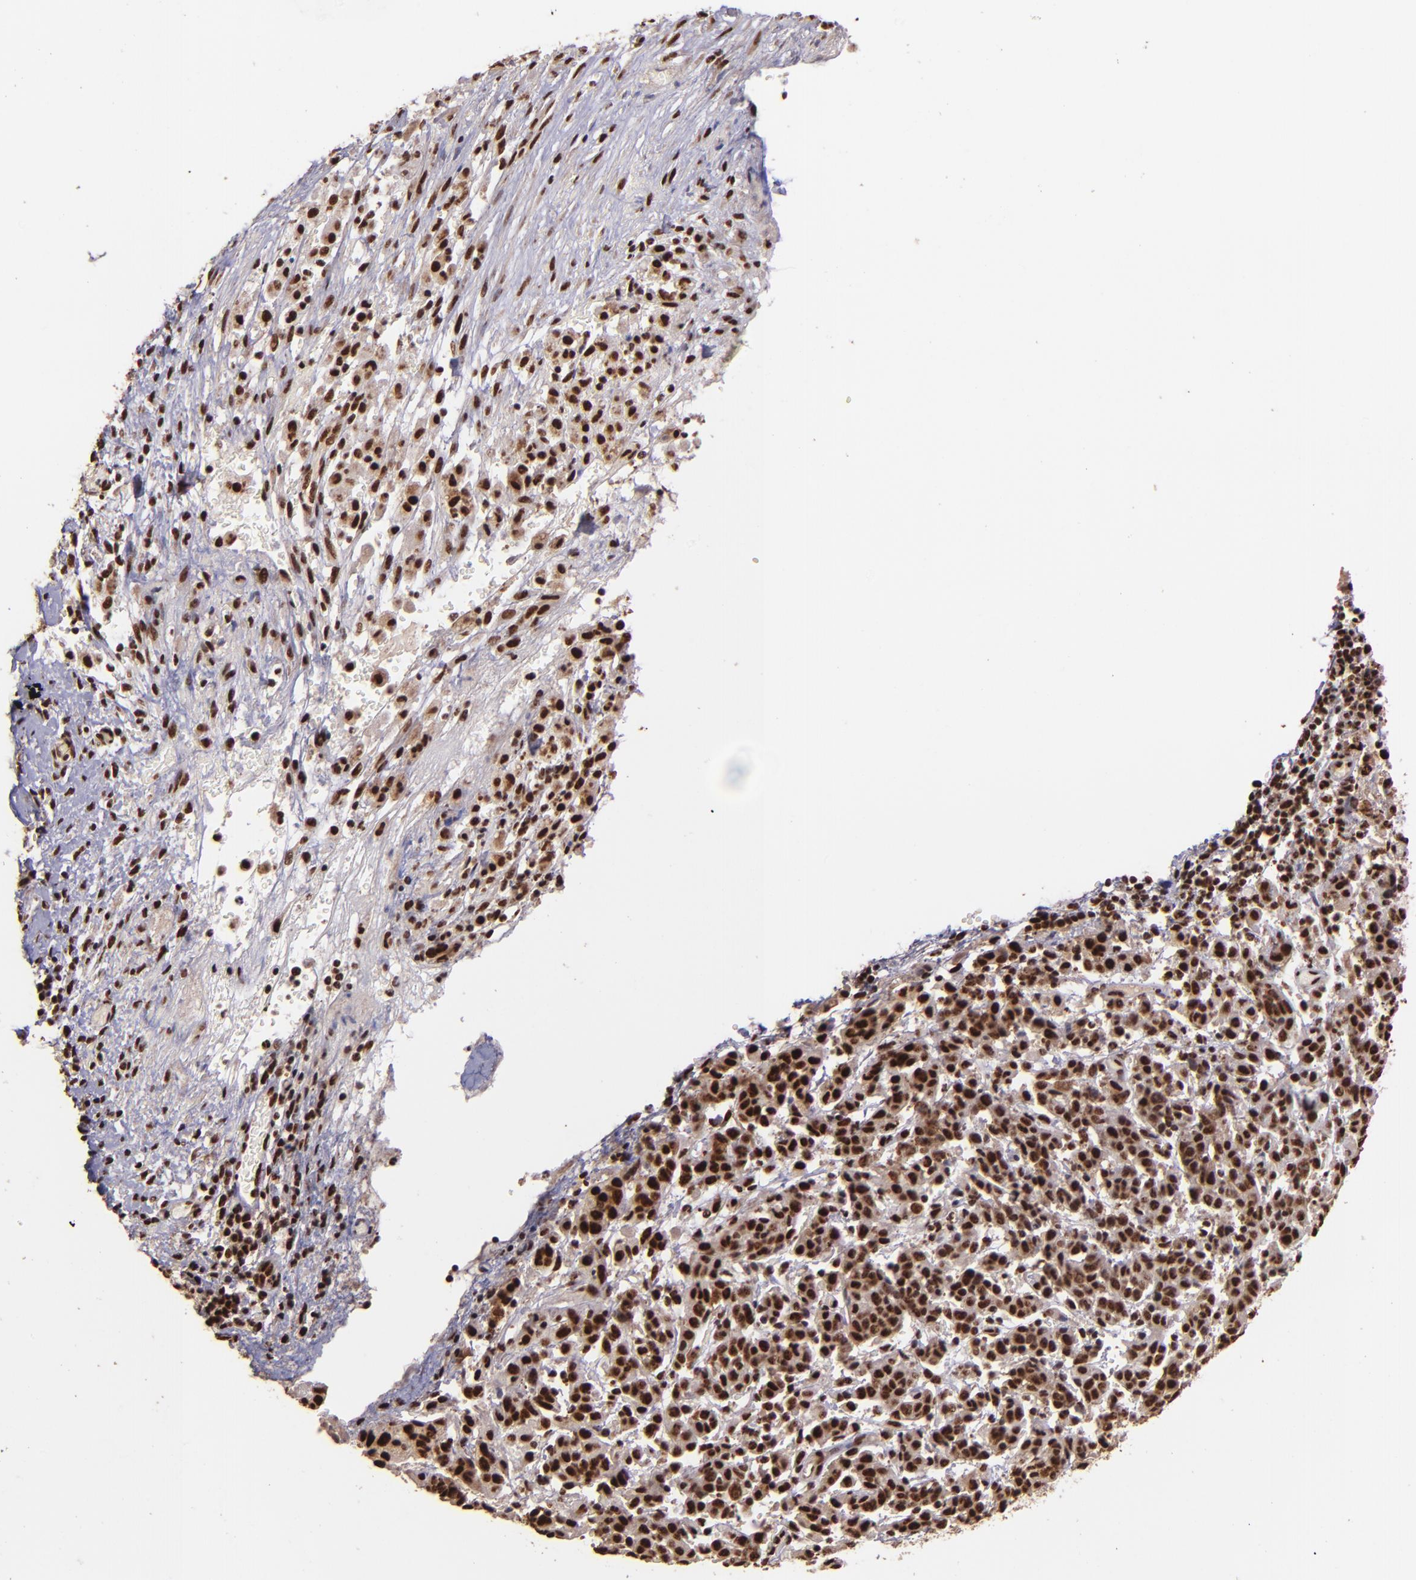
{"staining": {"intensity": "strong", "quantity": ">75%", "location": "nuclear"}, "tissue": "cervical cancer", "cell_type": "Tumor cells", "image_type": "cancer", "snomed": [{"axis": "morphology", "description": "Normal tissue, NOS"}, {"axis": "morphology", "description": "Squamous cell carcinoma, NOS"}, {"axis": "topography", "description": "Cervix"}], "caption": "This micrograph reveals immunohistochemistry (IHC) staining of squamous cell carcinoma (cervical), with high strong nuclear staining in approximately >75% of tumor cells.", "gene": "PQBP1", "patient": {"sex": "female", "age": 67}}